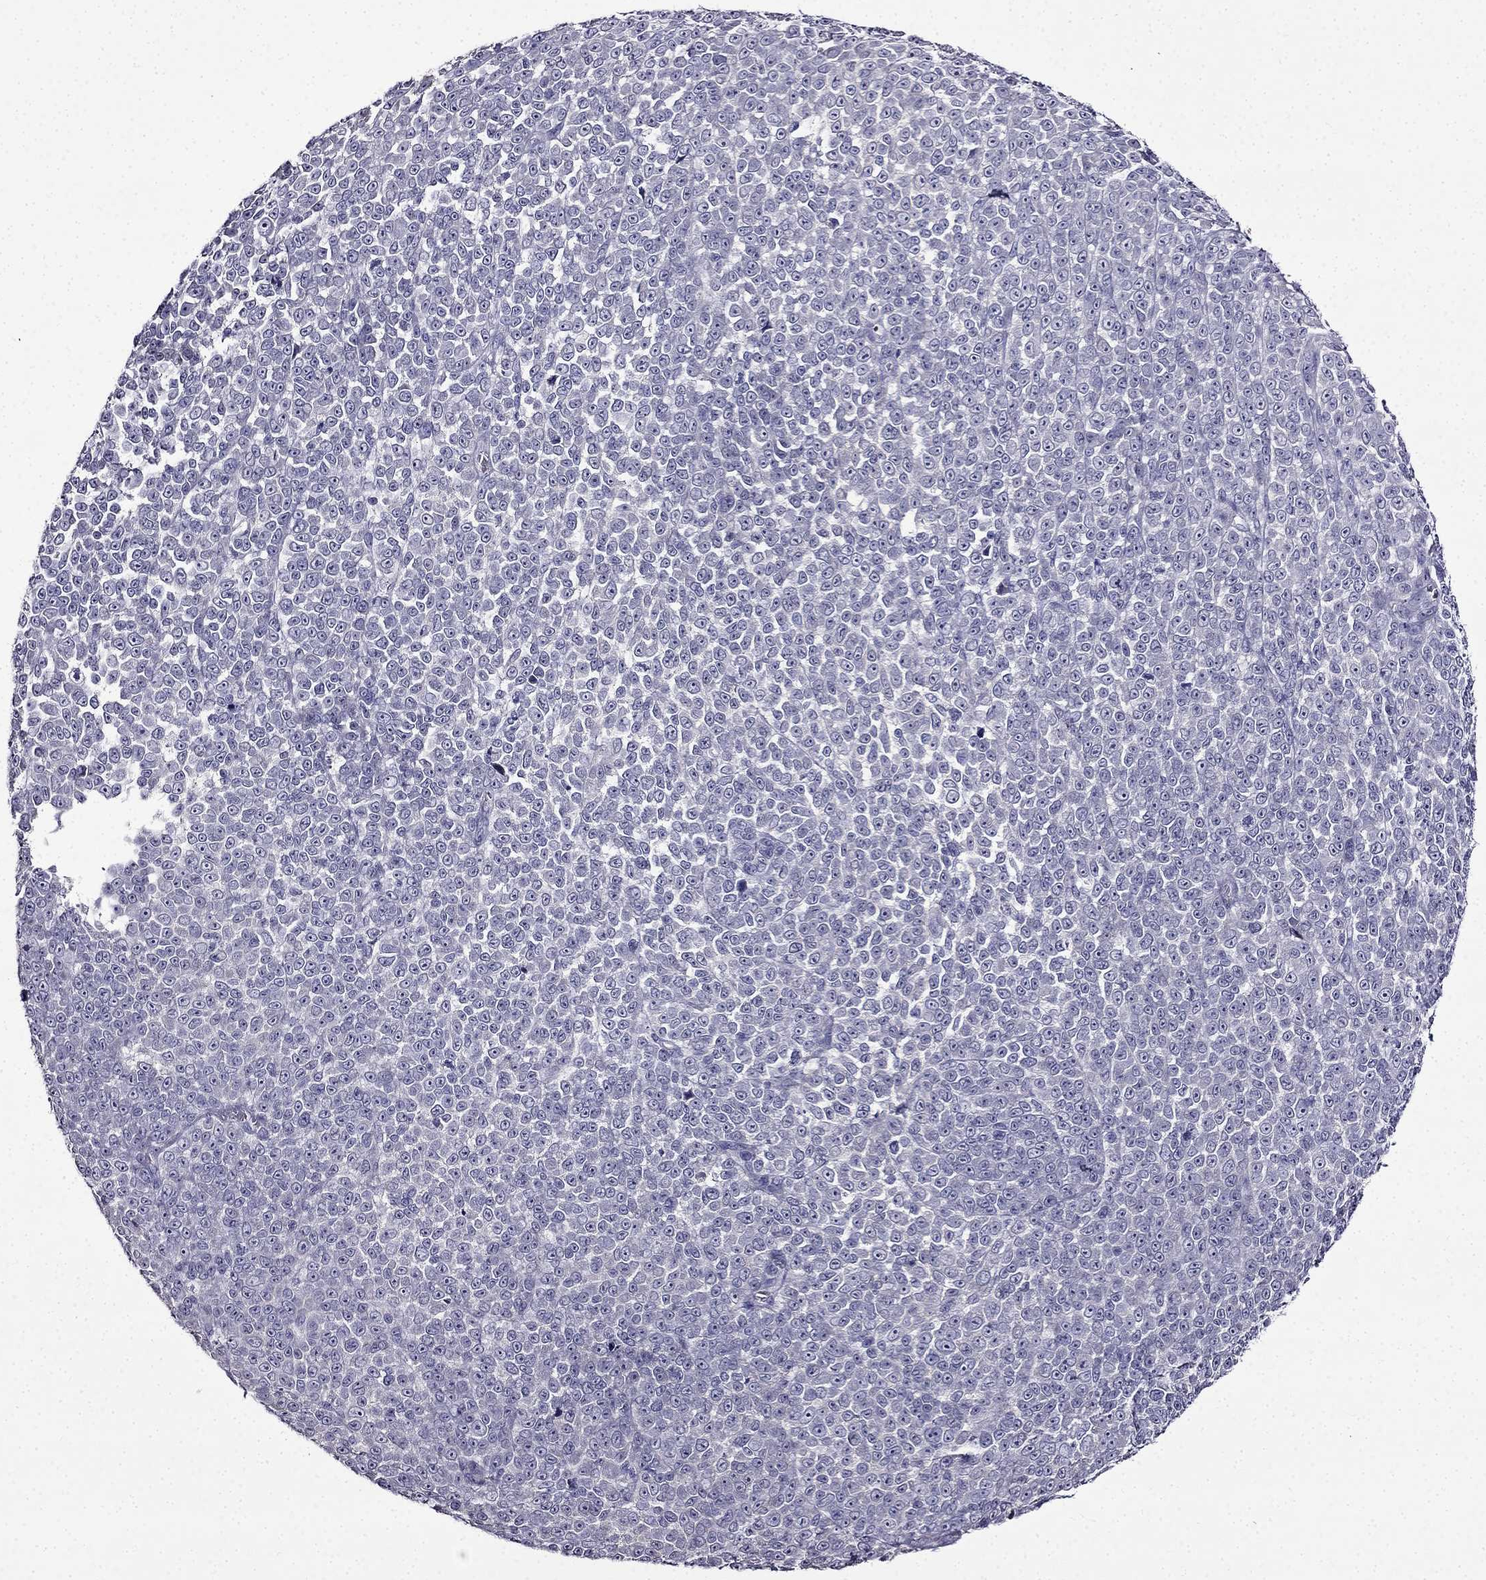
{"staining": {"intensity": "negative", "quantity": "none", "location": "none"}, "tissue": "melanoma", "cell_type": "Tumor cells", "image_type": "cancer", "snomed": [{"axis": "morphology", "description": "Malignant melanoma, NOS"}, {"axis": "topography", "description": "Skin"}], "caption": "Malignant melanoma stained for a protein using IHC reveals no expression tumor cells.", "gene": "TMEM266", "patient": {"sex": "female", "age": 95}}